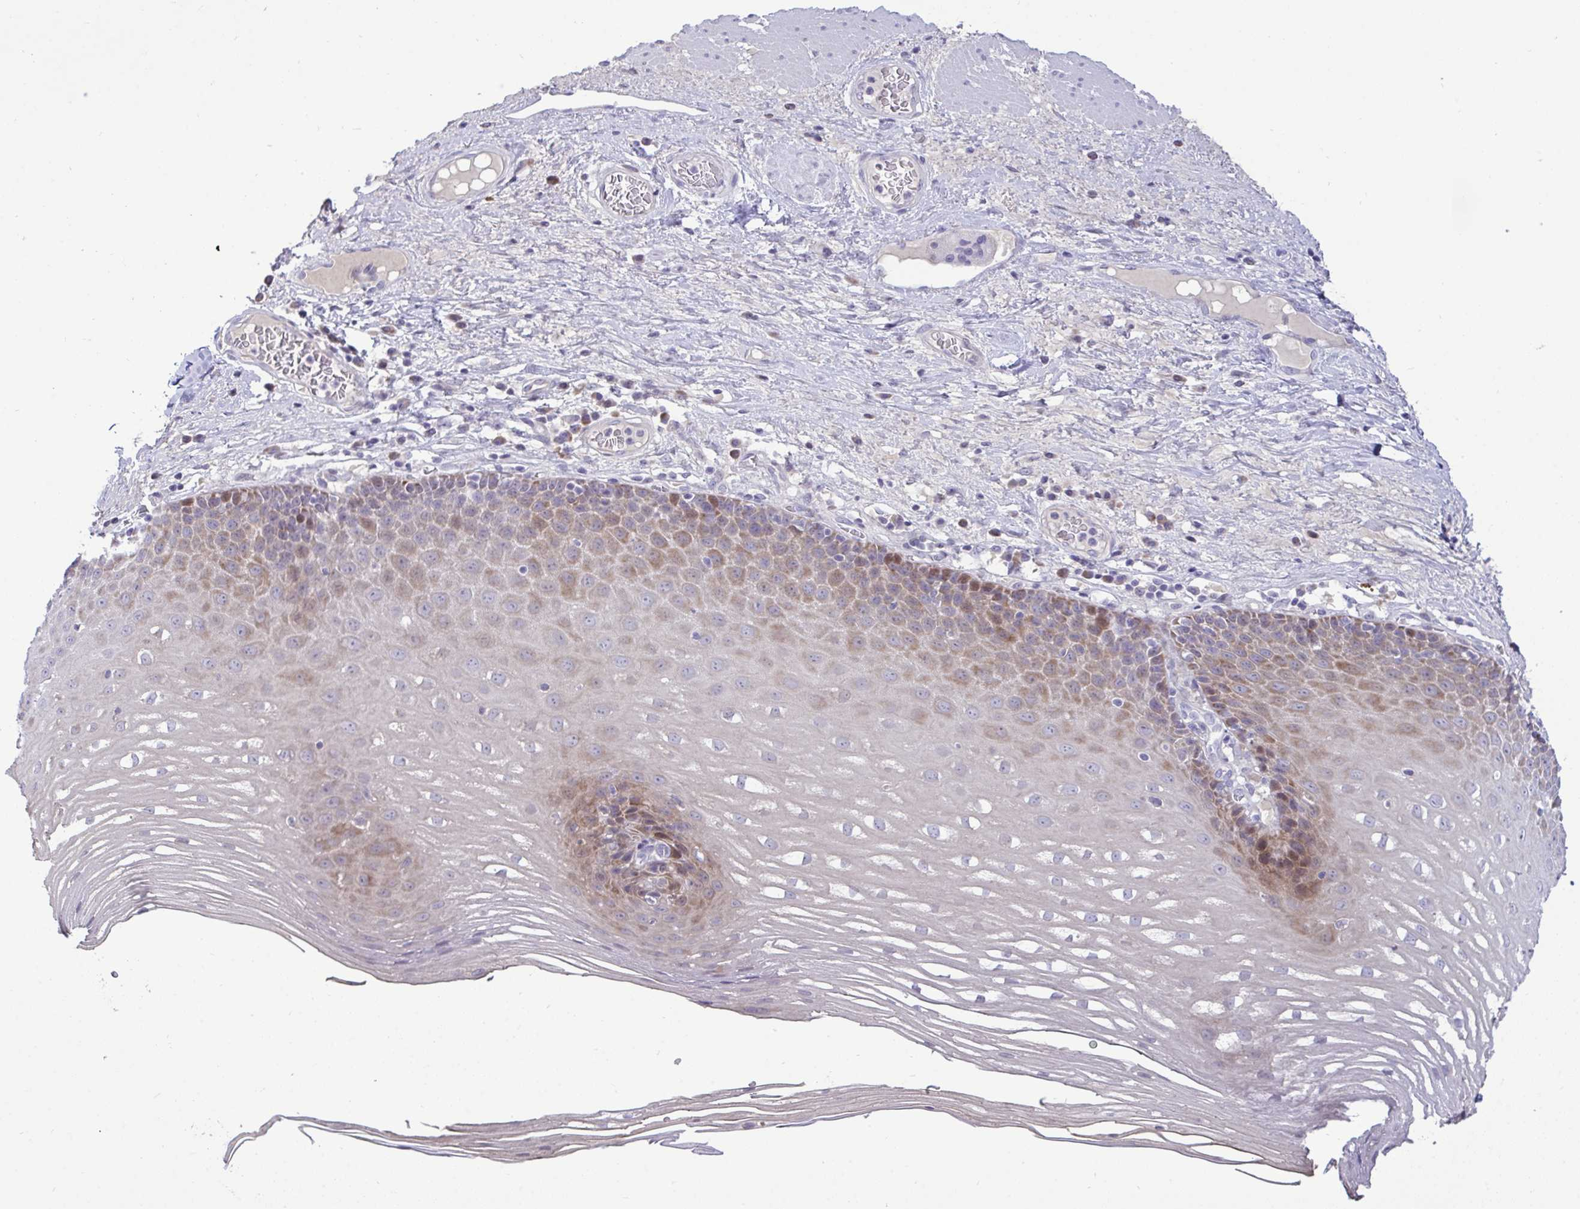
{"staining": {"intensity": "moderate", "quantity": "<25%", "location": "cytoplasmic/membranous,nuclear"}, "tissue": "esophagus", "cell_type": "Squamous epithelial cells", "image_type": "normal", "snomed": [{"axis": "morphology", "description": "Normal tissue, NOS"}, {"axis": "topography", "description": "Esophagus"}], "caption": "IHC staining of unremarkable esophagus, which displays low levels of moderate cytoplasmic/membranous,nuclear staining in about <25% of squamous epithelial cells indicating moderate cytoplasmic/membranous,nuclear protein positivity. The staining was performed using DAB (3,3'-diaminobenzidine) (brown) for protein detection and nuclei were counterstained in hematoxylin (blue).", "gene": "EPOP", "patient": {"sex": "male", "age": 62}}